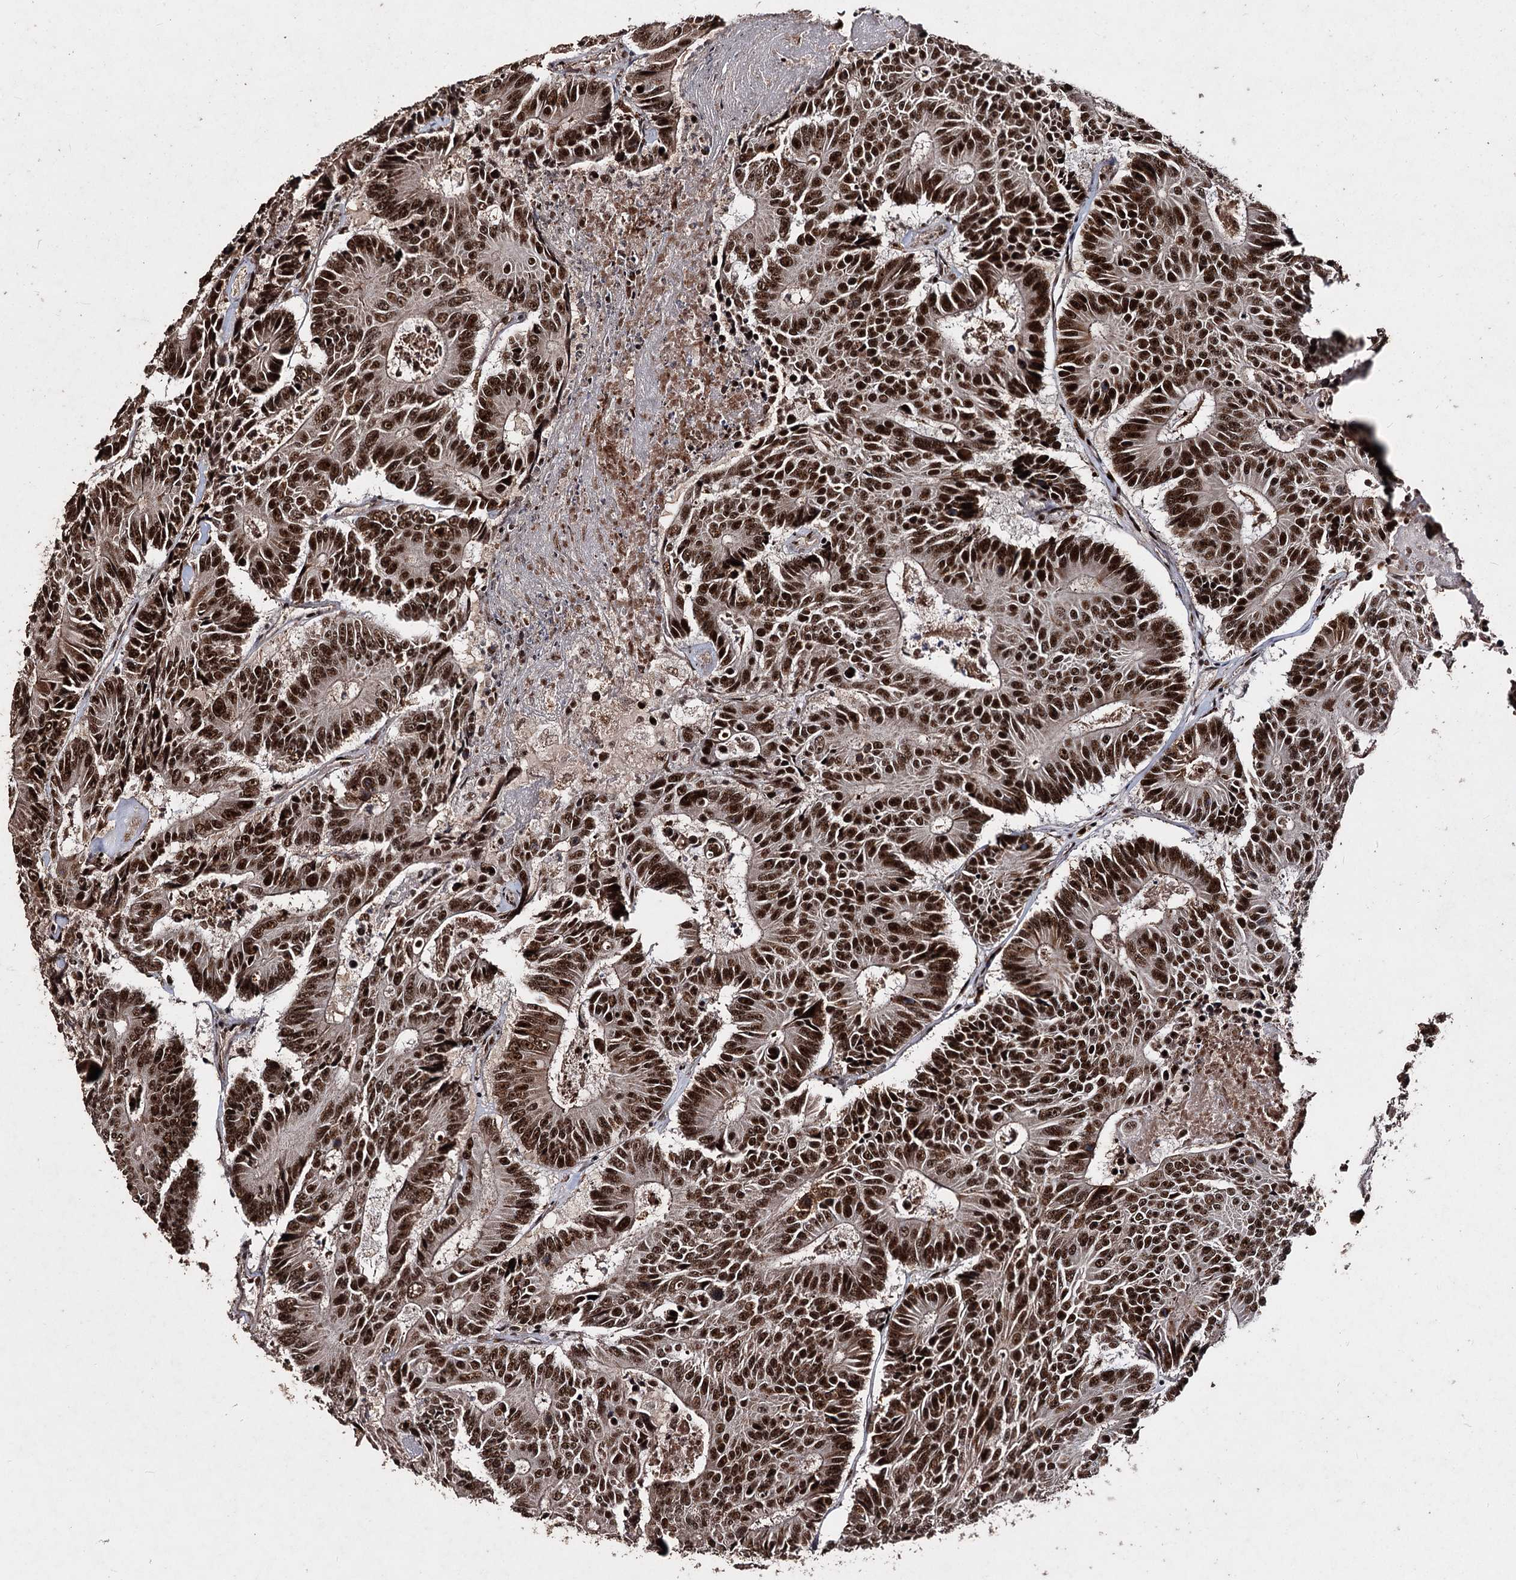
{"staining": {"intensity": "strong", "quantity": ">75%", "location": "nuclear"}, "tissue": "colorectal cancer", "cell_type": "Tumor cells", "image_type": "cancer", "snomed": [{"axis": "morphology", "description": "Adenocarcinoma, NOS"}, {"axis": "topography", "description": "Colon"}], "caption": "Colorectal cancer tissue shows strong nuclear staining in about >75% of tumor cells The protein is shown in brown color, while the nuclei are stained blue.", "gene": "U2SURP", "patient": {"sex": "male", "age": 83}}